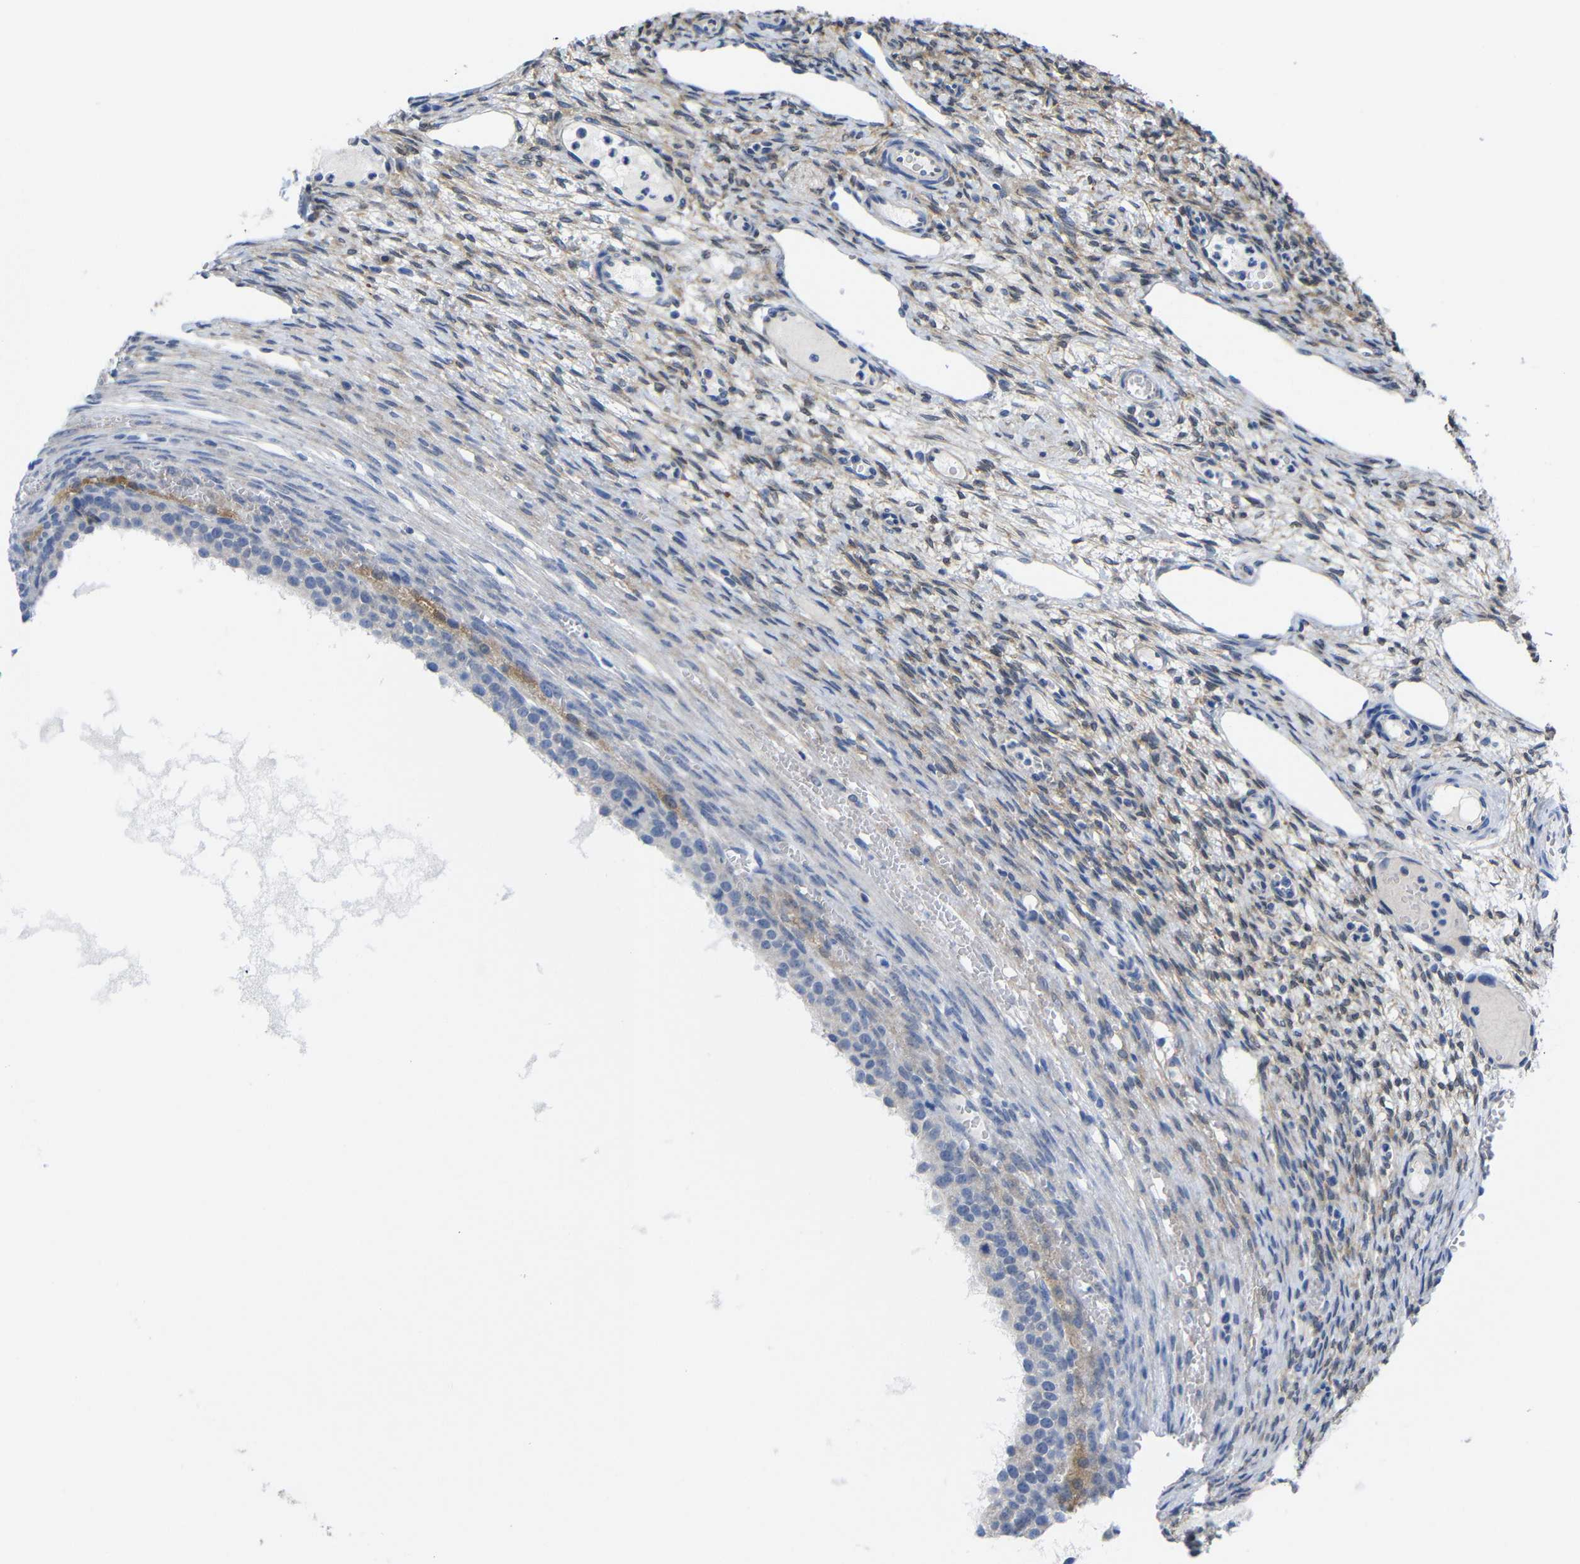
{"staining": {"intensity": "moderate", "quantity": "25%-75%", "location": "cytoplasmic/membranous"}, "tissue": "ovary", "cell_type": "Ovarian stroma cells", "image_type": "normal", "snomed": [{"axis": "morphology", "description": "Normal tissue, NOS"}, {"axis": "topography", "description": "Ovary"}], "caption": "Immunohistochemistry micrograph of normal ovary: ovary stained using IHC shows medium levels of moderate protein expression localized specifically in the cytoplasmic/membranous of ovarian stroma cells, appearing as a cytoplasmic/membranous brown color.", "gene": "PEBP1", "patient": {"sex": "female", "age": 33}}